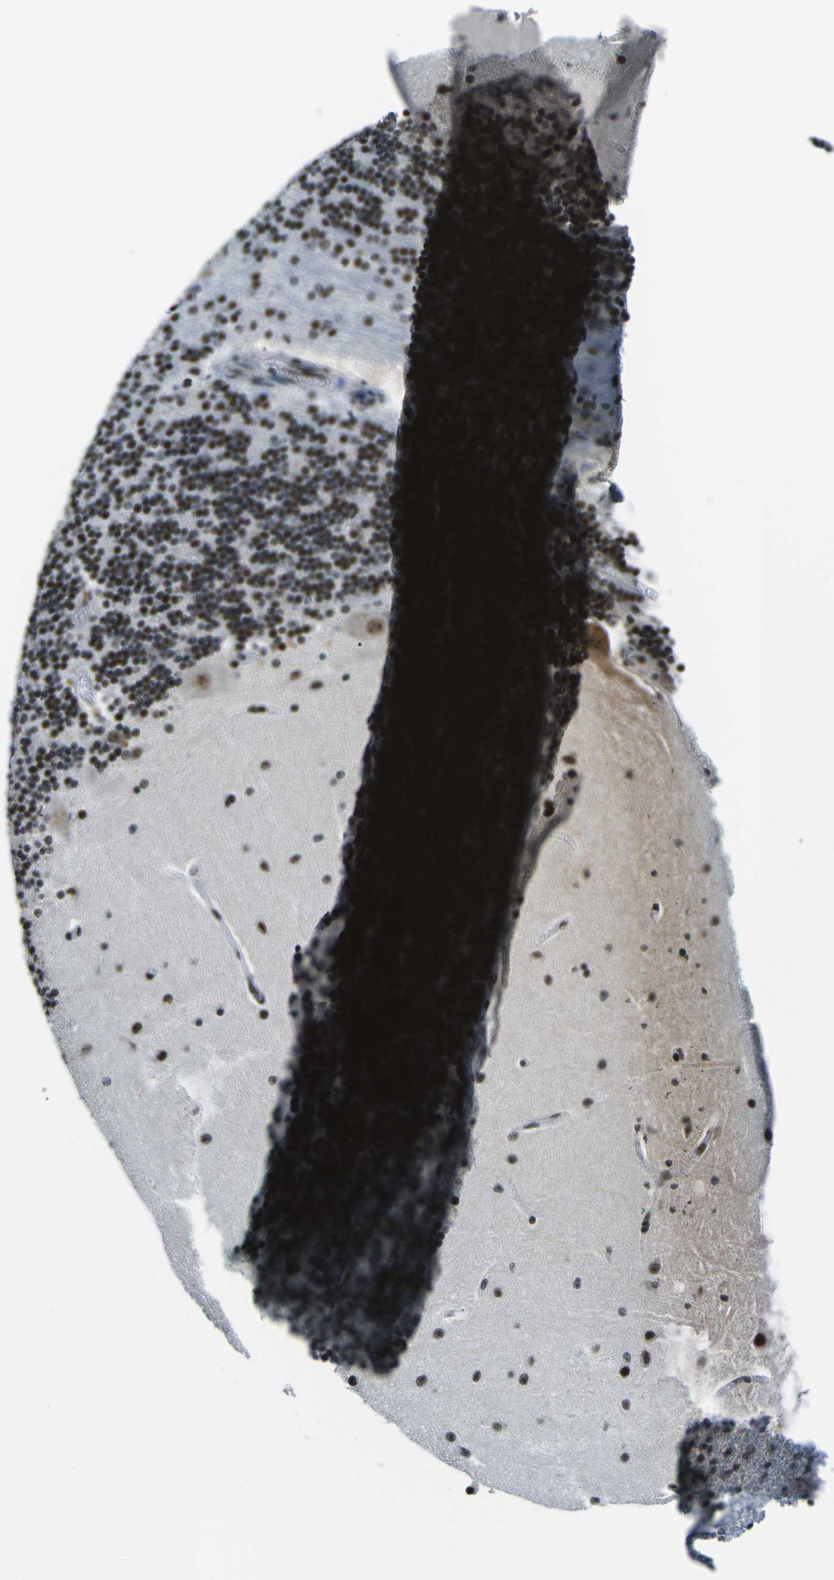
{"staining": {"intensity": "moderate", "quantity": "25%-75%", "location": "nuclear"}, "tissue": "cerebellum", "cell_type": "Cells in granular layer", "image_type": "normal", "snomed": [{"axis": "morphology", "description": "Normal tissue, NOS"}, {"axis": "topography", "description": "Cerebellum"}], "caption": "Cells in granular layer exhibit medium levels of moderate nuclear positivity in approximately 25%-75% of cells in benign cerebellum. The staining is performed using DAB brown chromogen to label protein expression. The nuclei are counter-stained blue using hematoxylin.", "gene": "RBL2", "patient": {"sex": "female", "age": 54}}